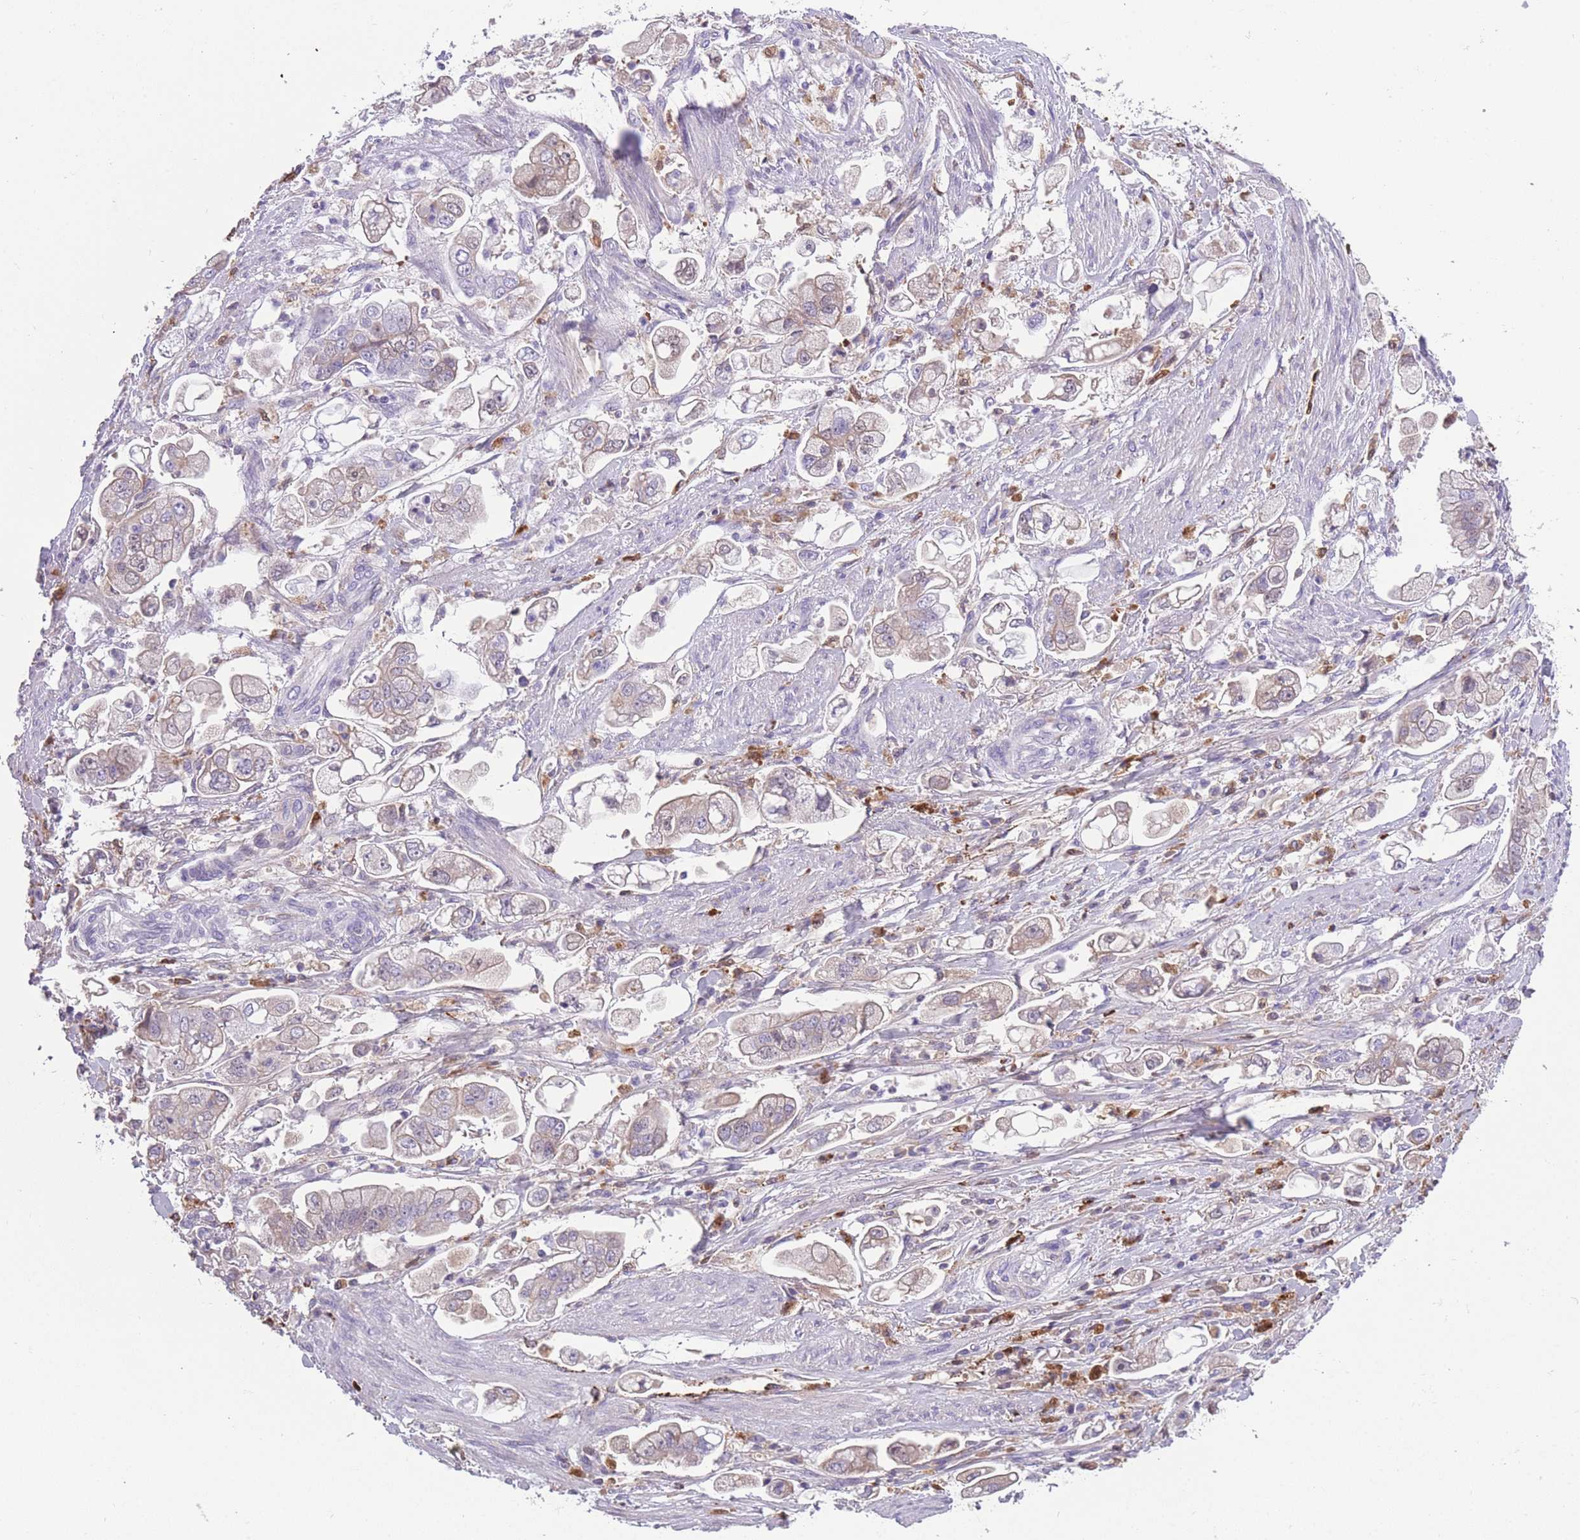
{"staining": {"intensity": "negative", "quantity": "none", "location": "none"}, "tissue": "stomach cancer", "cell_type": "Tumor cells", "image_type": "cancer", "snomed": [{"axis": "morphology", "description": "Adenocarcinoma, NOS"}, {"axis": "topography", "description": "Stomach"}], "caption": "Immunohistochemistry of stomach adenocarcinoma reveals no positivity in tumor cells. Nuclei are stained in blue.", "gene": "GNAT1", "patient": {"sex": "male", "age": 62}}